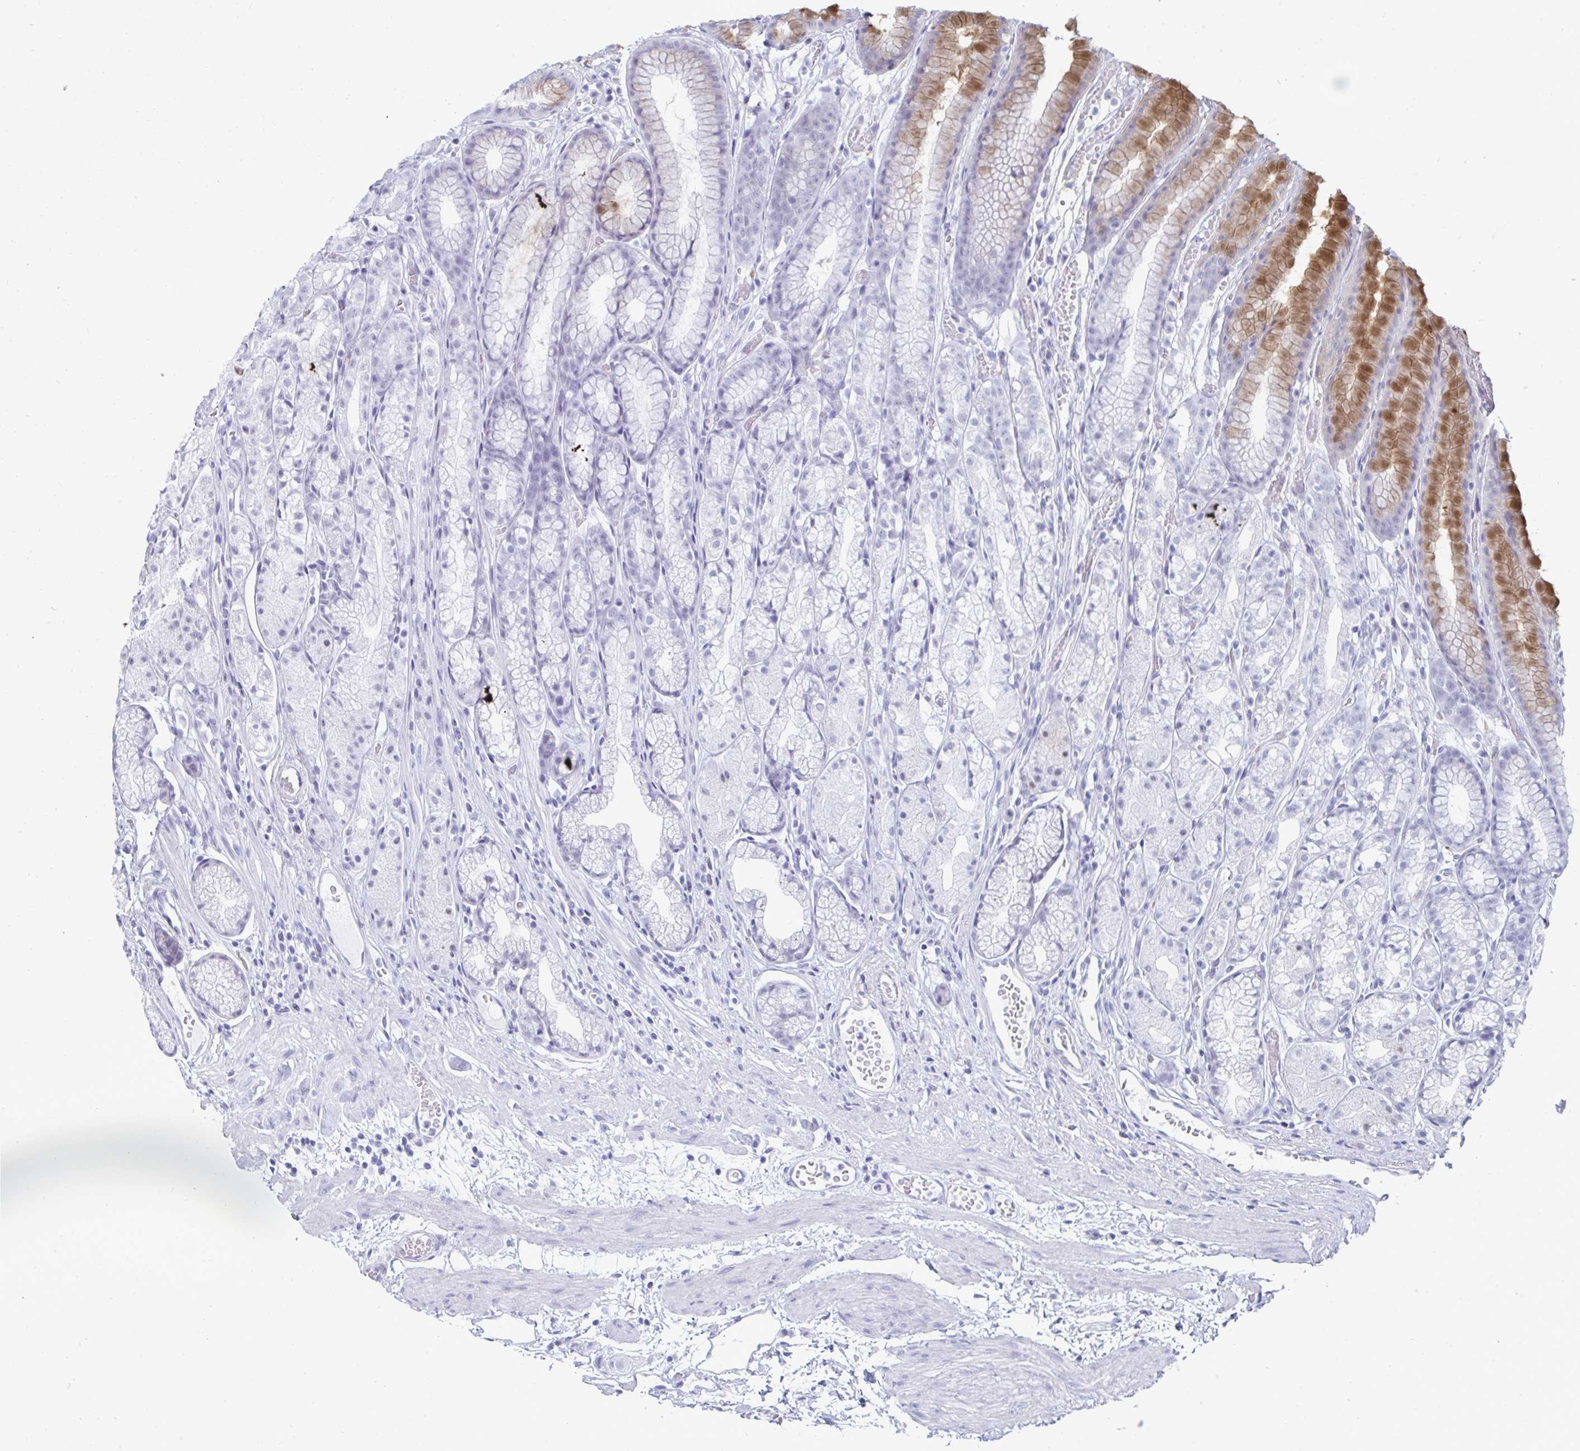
{"staining": {"intensity": "moderate", "quantity": "25%-75%", "location": "cytoplasmic/membranous"}, "tissue": "stomach", "cell_type": "Glandular cells", "image_type": "normal", "snomed": [{"axis": "morphology", "description": "Normal tissue, NOS"}, {"axis": "topography", "description": "Smooth muscle"}, {"axis": "topography", "description": "Stomach"}], "caption": "Approximately 25%-75% of glandular cells in benign stomach exhibit moderate cytoplasmic/membranous protein positivity as visualized by brown immunohistochemical staining.", "gene": "GKN2", "patient": {"sex": "male", "age": 70}}